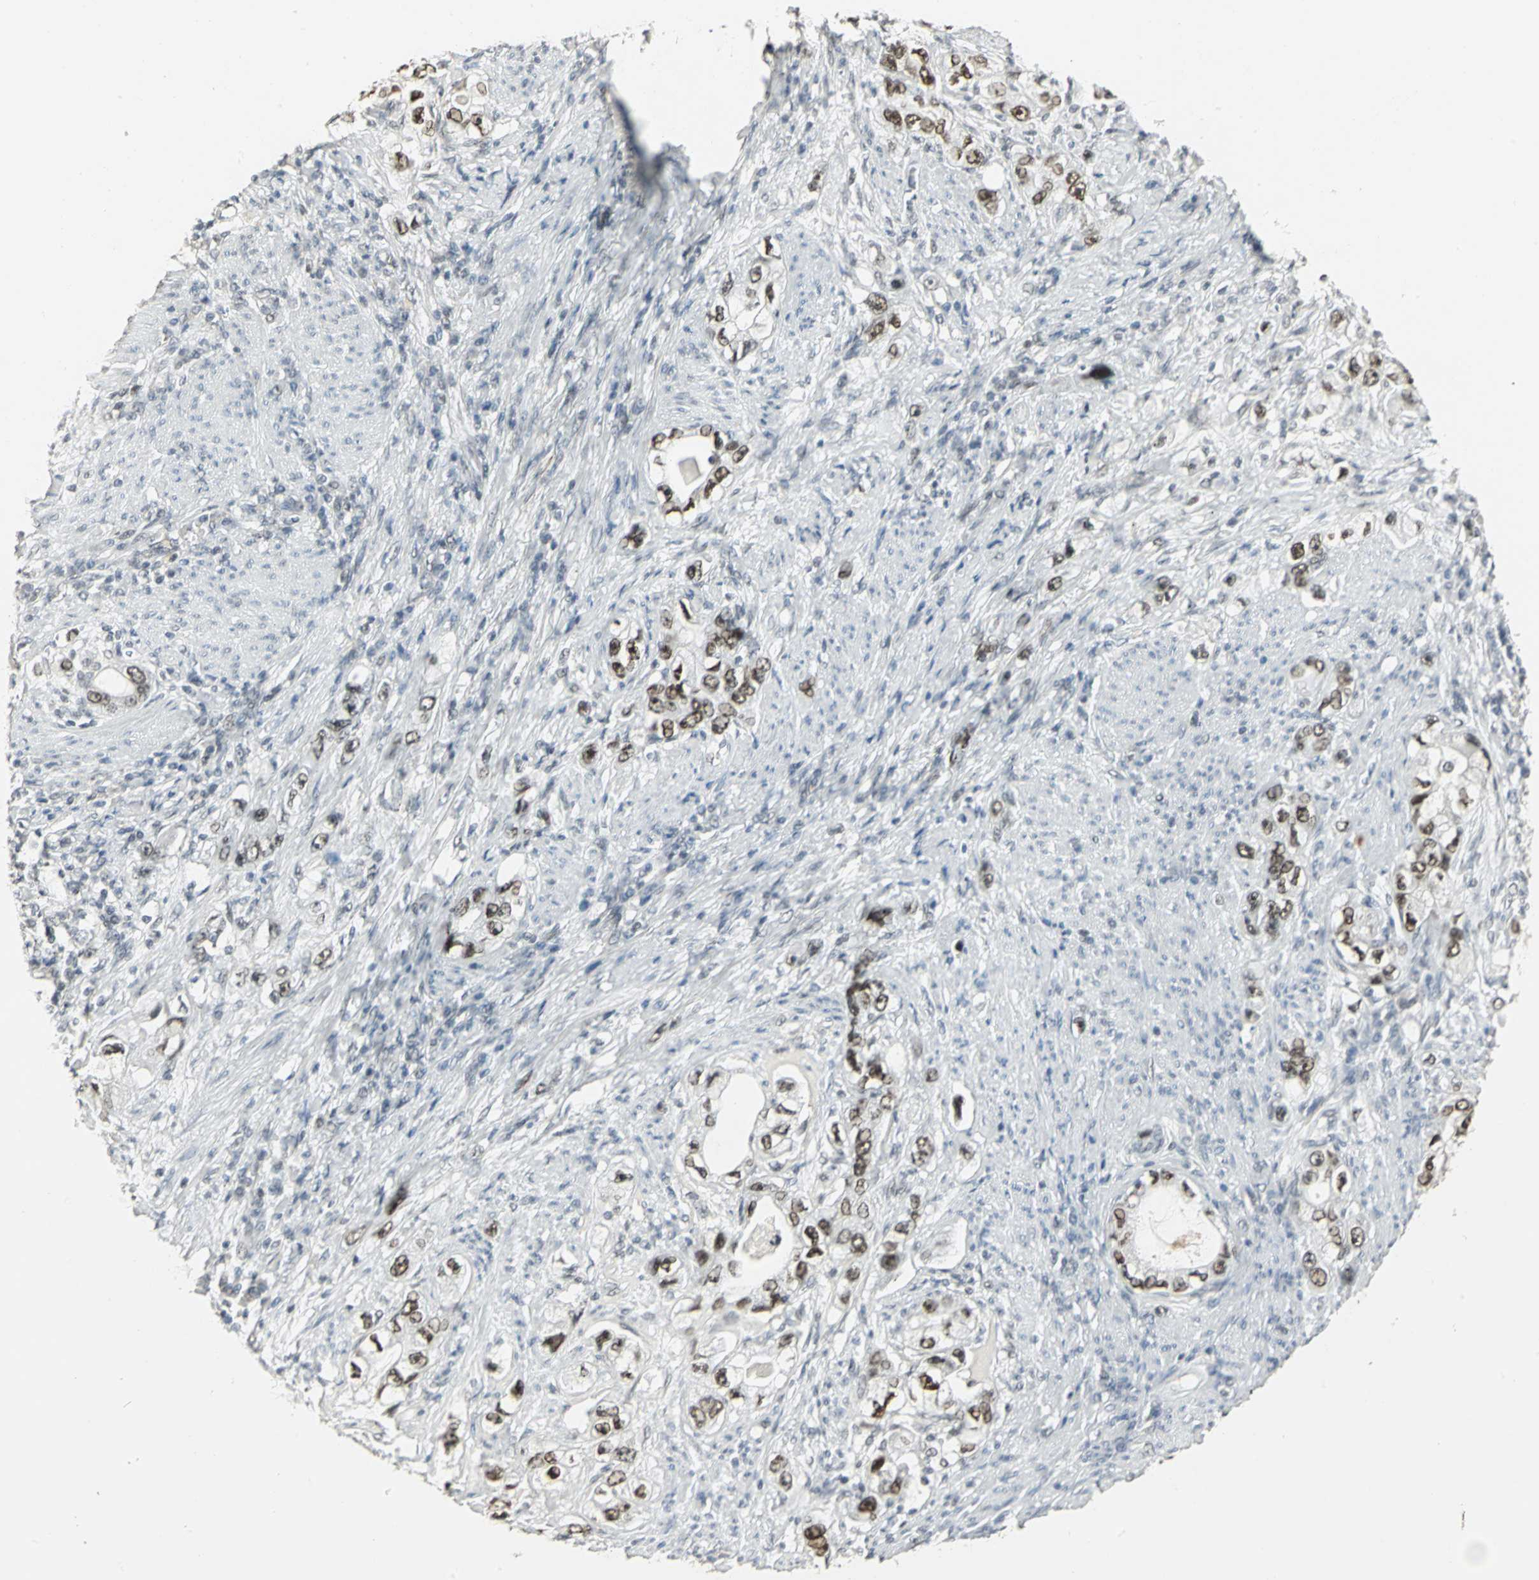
{"staining": {"intensity": "strong", "quantity": ">75%", "location": "nuclear"}, "tissue": "stomach cancer", "cell_type": "Tumor cells", "image_type": "cancer", "snomed": [{"axis": "morphology", "description": "Adenocarcinoma, NOS"}, {"axis": "topography", "description": "Stomach, lower"}], "caption": "IHC micrograph of neoplastic tissue: human stomach cancer stained using immunohistochemistry displays high levels of strong protein expression localized specifically in the nuclear of tumor cells, appearing as a nuclear brown color.", "gene": "CBX3", "patient": {"sex": "female", "age": 93}}